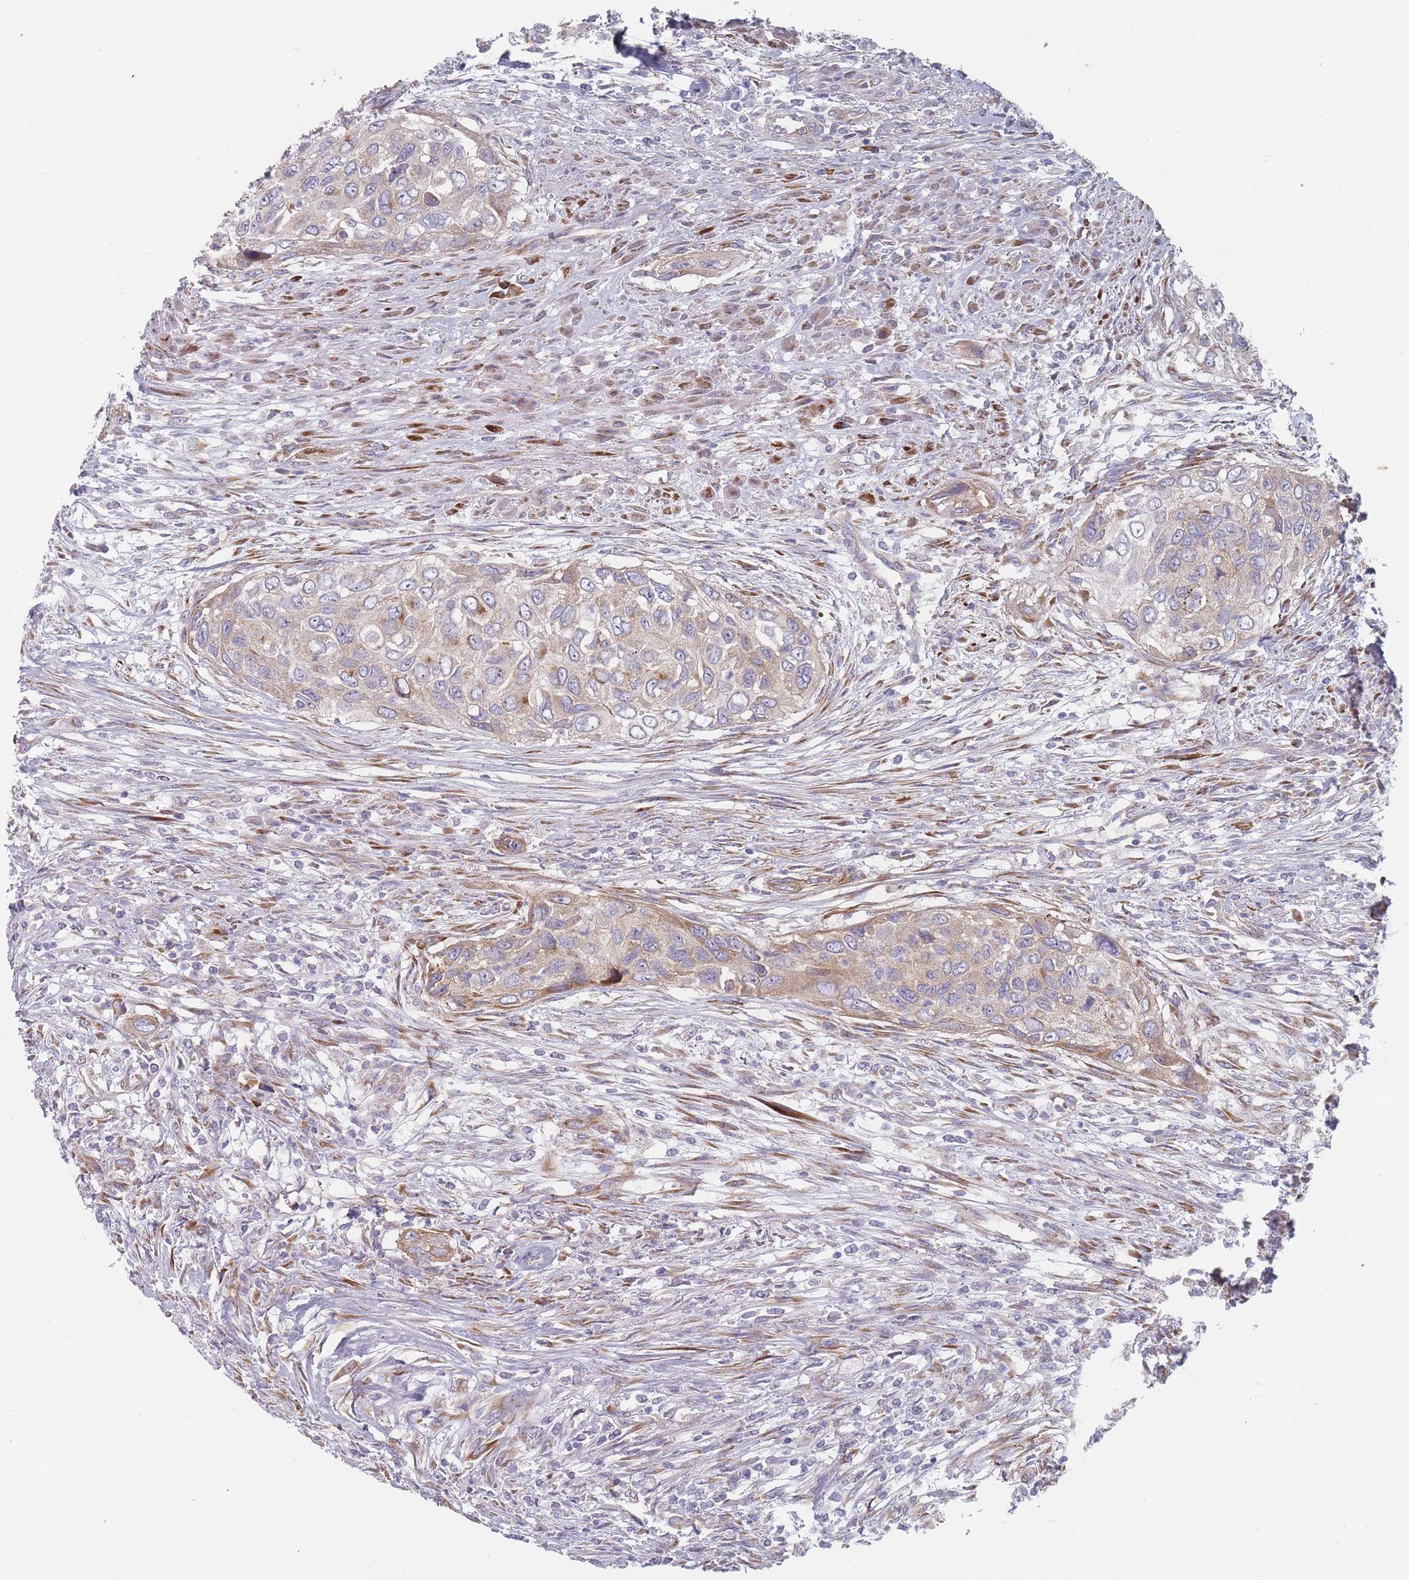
{"staining": {"intensity": "weak", "quantity": "<25%", "location": "cytoplasmic/membranous"}, "tissue": "urothelial cancer", "cell_type": "Tumor cells", "image_type": "cancer", "snomed": [{"axis": "morphology", "description": "Urothelial carcinoma, High grade"}, {"axis": "topography", "description": "Urinary bladder"}], "caption": "There is no significant positivity in tumor cells of urothelial carcinoma (high-grade).", "gene": "CACNG5", "patient": {"sex": "female", "age": 60}}